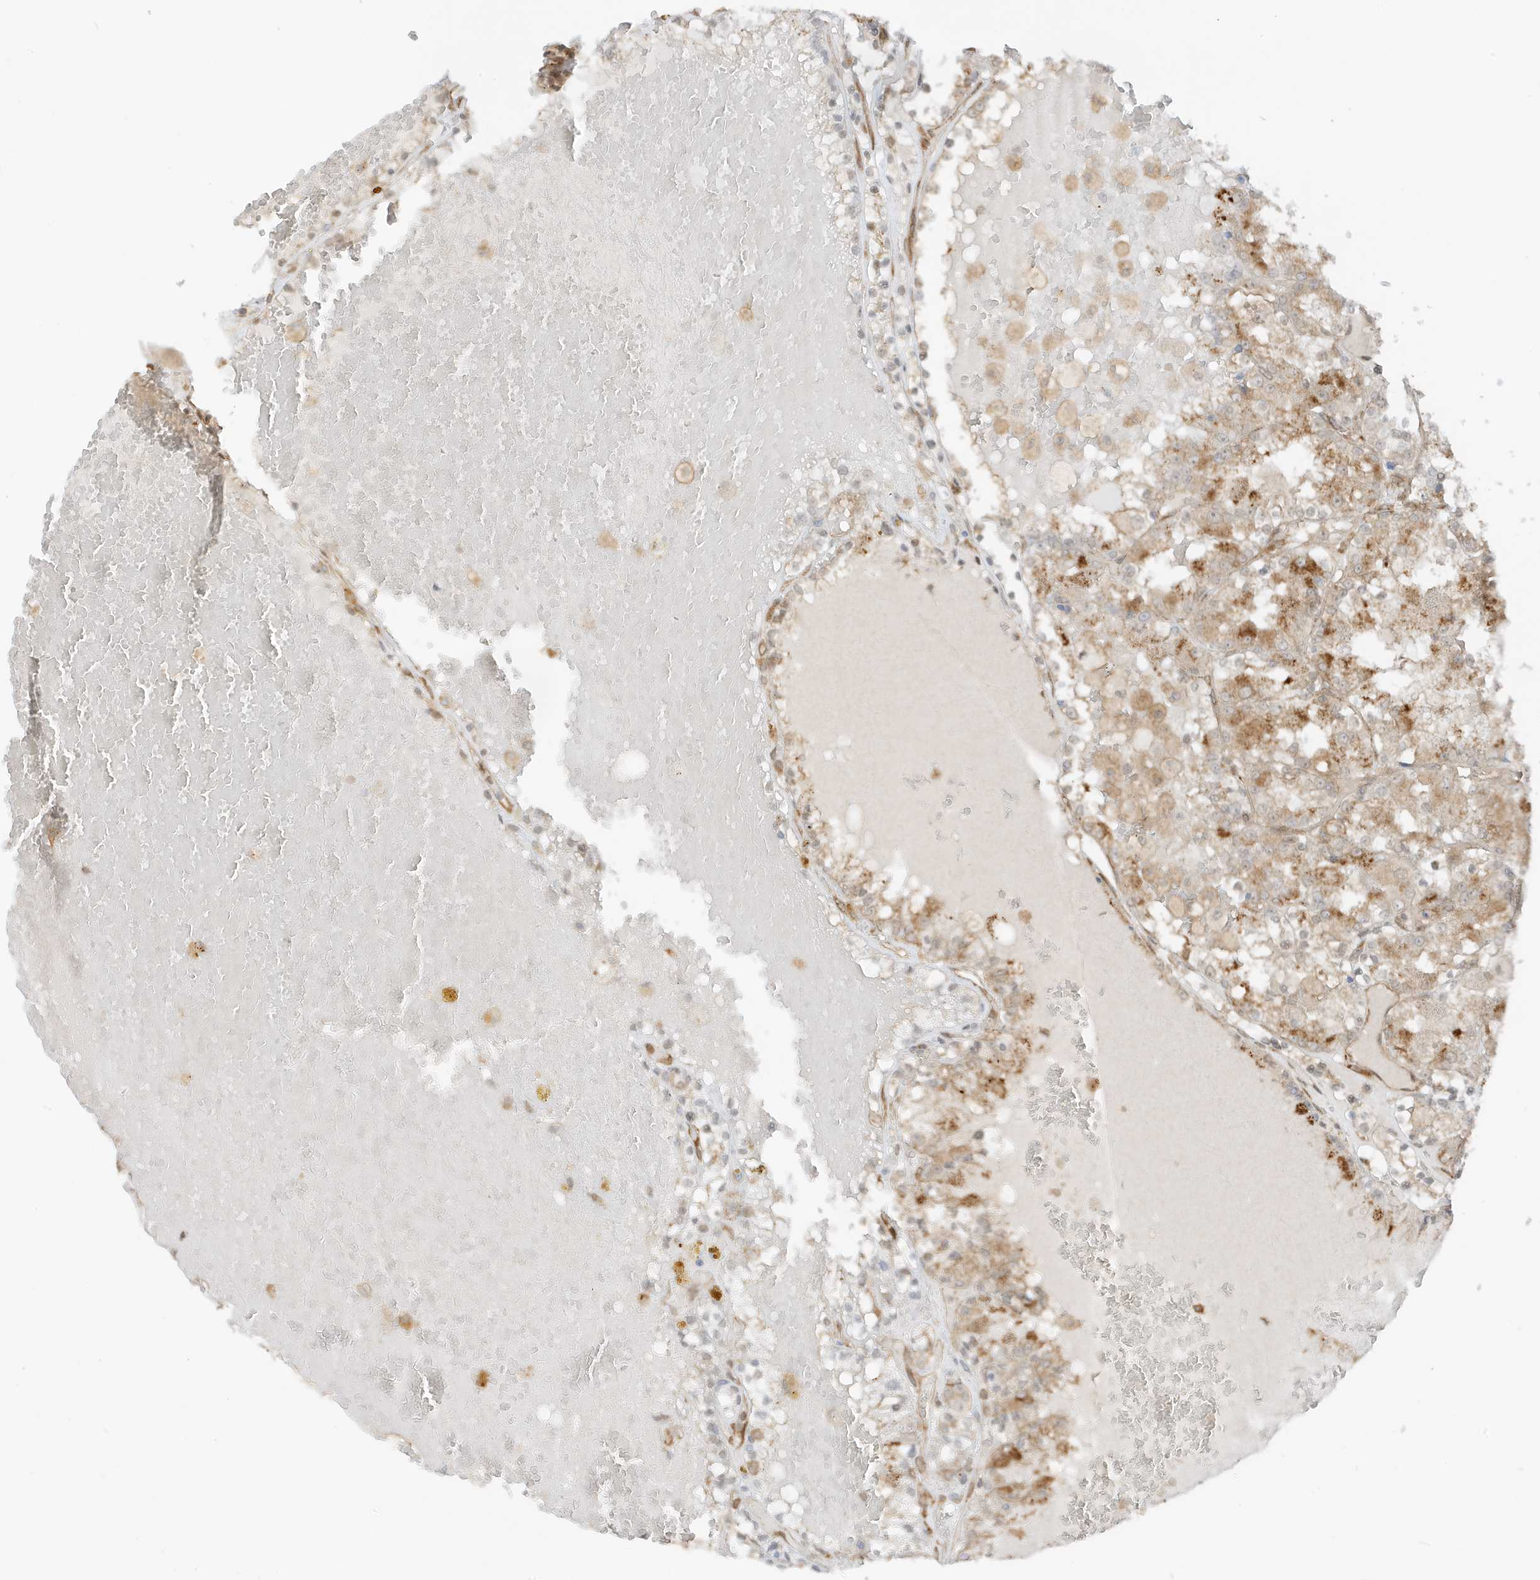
{"staining": {"intensity": "moderate", "quantity": "<25%", "location": "cytoplasmic/membranous"}, "tissue": "renal cancer", "cell_type": "Tumor cells", "image_type": "cancer", "snomed": [{"axis": "morphology", "description": "Adenocarcinoma, NOS"}, {"axis": "topography", "description": "Kidney"}], "caption": "Immunohistochemistry photomicrograph of neoplastic tissue: renal adenocarcinoma stained using IHC exhibits low levels of moderate protein expression localized specifically in the cytoplasmic/membranous of tumor cells, appearing as a cytoplasmic/membranous brown color.", "gene": "UBAP2L", "patient": {"sex": "female", "age": 56}}